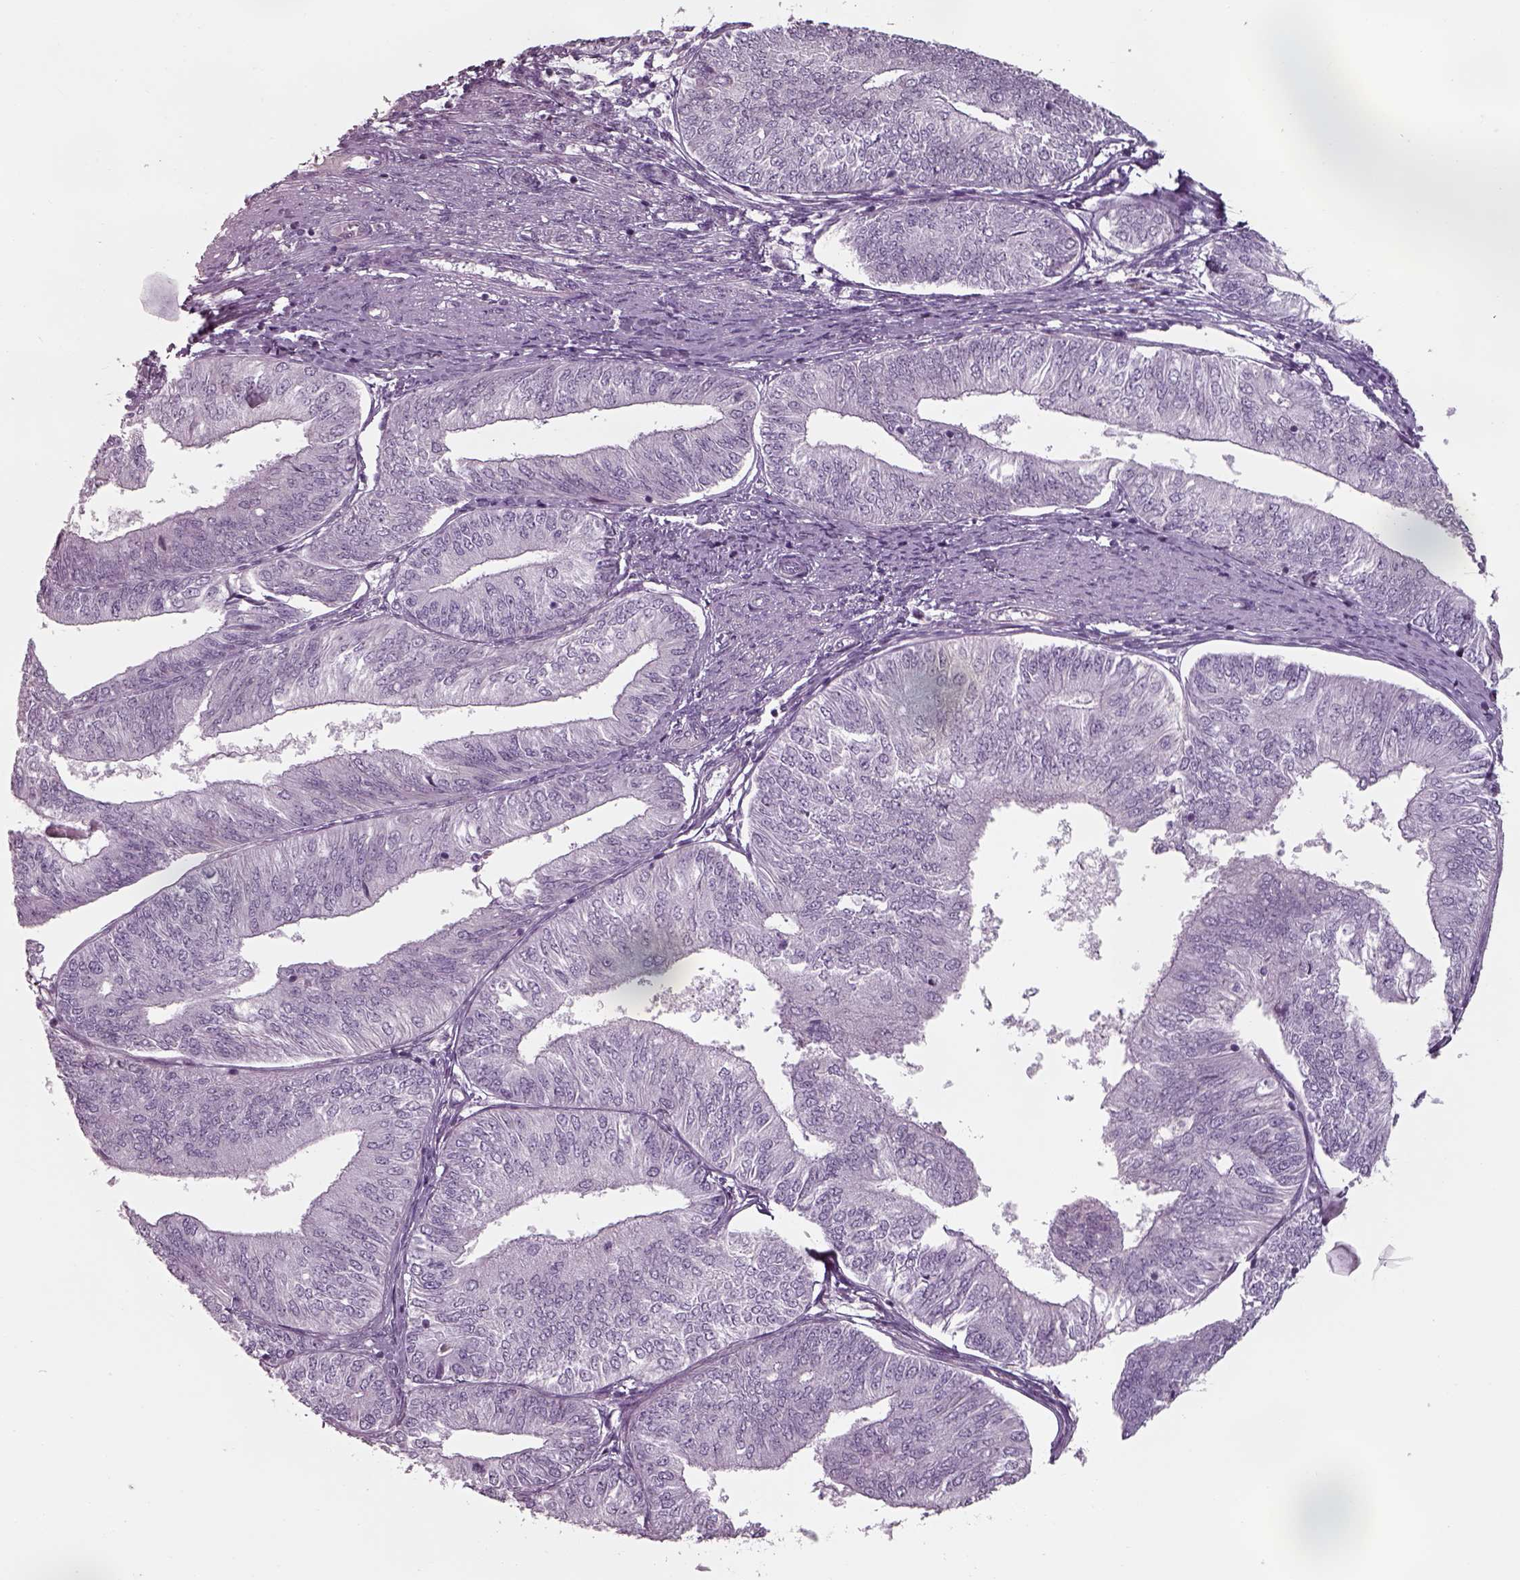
{"staining": {"intensity": "negative", "quantity": "none", "location": "none"}, "tissue": "endometrial cancer", "cell_type": "Tumor cells", "image_type": "cancer", "snomed": [{"axis": "morphology", "description": "Adenocarcinoma, NOS"}, {"axis": "topography", "description": "Endometrium"}], "caption": "Human endometrial adenocarcinoma stained for a protein using immunohistochemistry (IHC) shows no staining in tumor cells.", "gene": "SEPTIN14", "patient": {"sex": "female", "age": 58}}